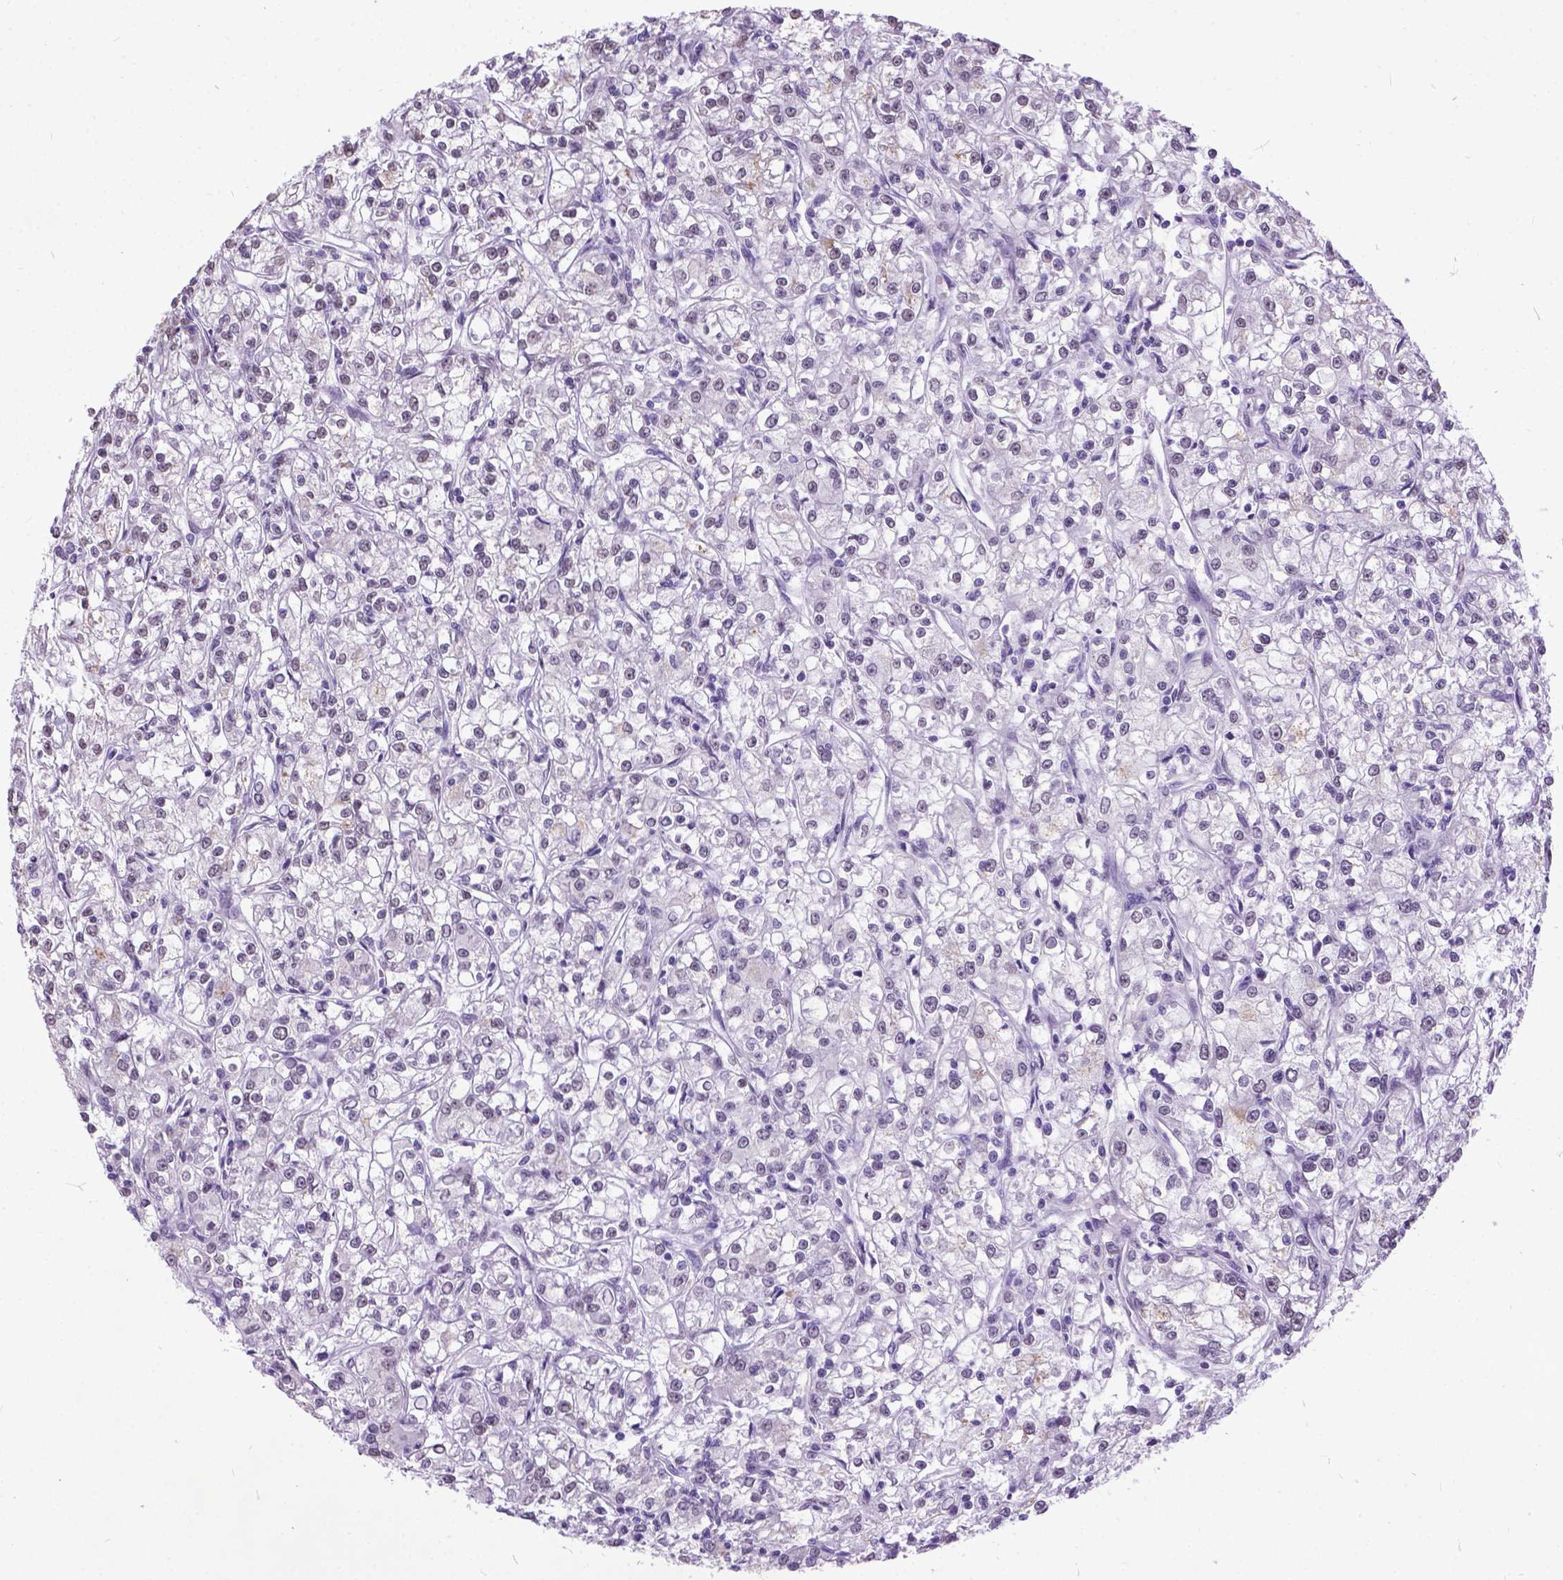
{"staining": {"intensity": "negative", "quantity": "none", "location": "none"}, "tissue": "renal cancer", "cell_type": "Tumor cells", "image_type": "cancer", "snomed": [{"axis": "morphology", "description": "Adenocarcinoma, NOS"}, {"axis": "topography", "description": "Kidney"}], "caption": "Tumor cells are negative for protein expression in human adenocarcinoma (renal).", "gene": "MARCHF10", "patient": {"sex": "female", "age": 59}}